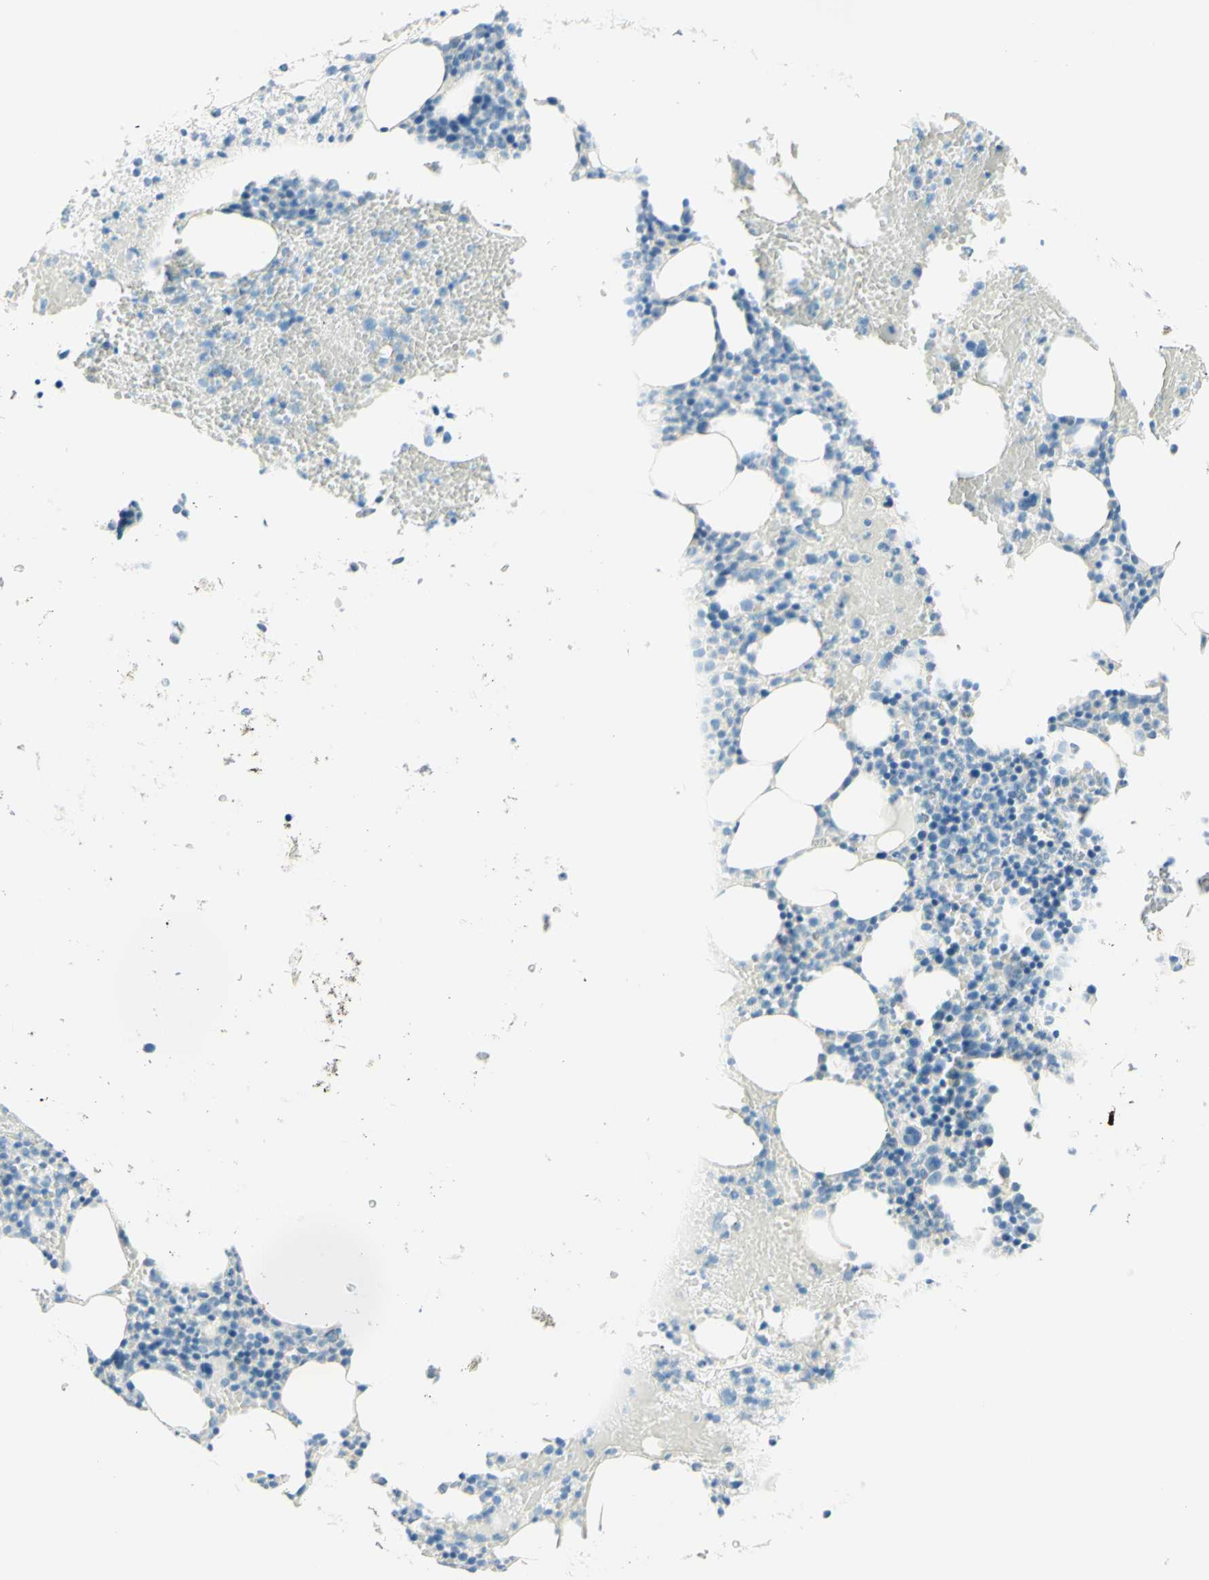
{"staining": {"intensity": "negative", "quantity": "none", "location": "none"}, "tissue": "bone marrow", "cell_type": "Hematopoietic cells", "image_type": "normal", "snomed": [{"axis": "morphology", "description": "Normal tissue, NOS"}, {"axis": "morphology", "description": "Inflammation, NOS"}, {"axis": "topography", "description": "Bone marrow"}], "caption": "Hematopoietic cells are negative for protein expression in benign human bone marrow. (Immunohistochemistry (ihc), brightfield microscopy, high magnification).", "gene": "TMEM132D", "patient": {"sex": "female", "age": 79}}